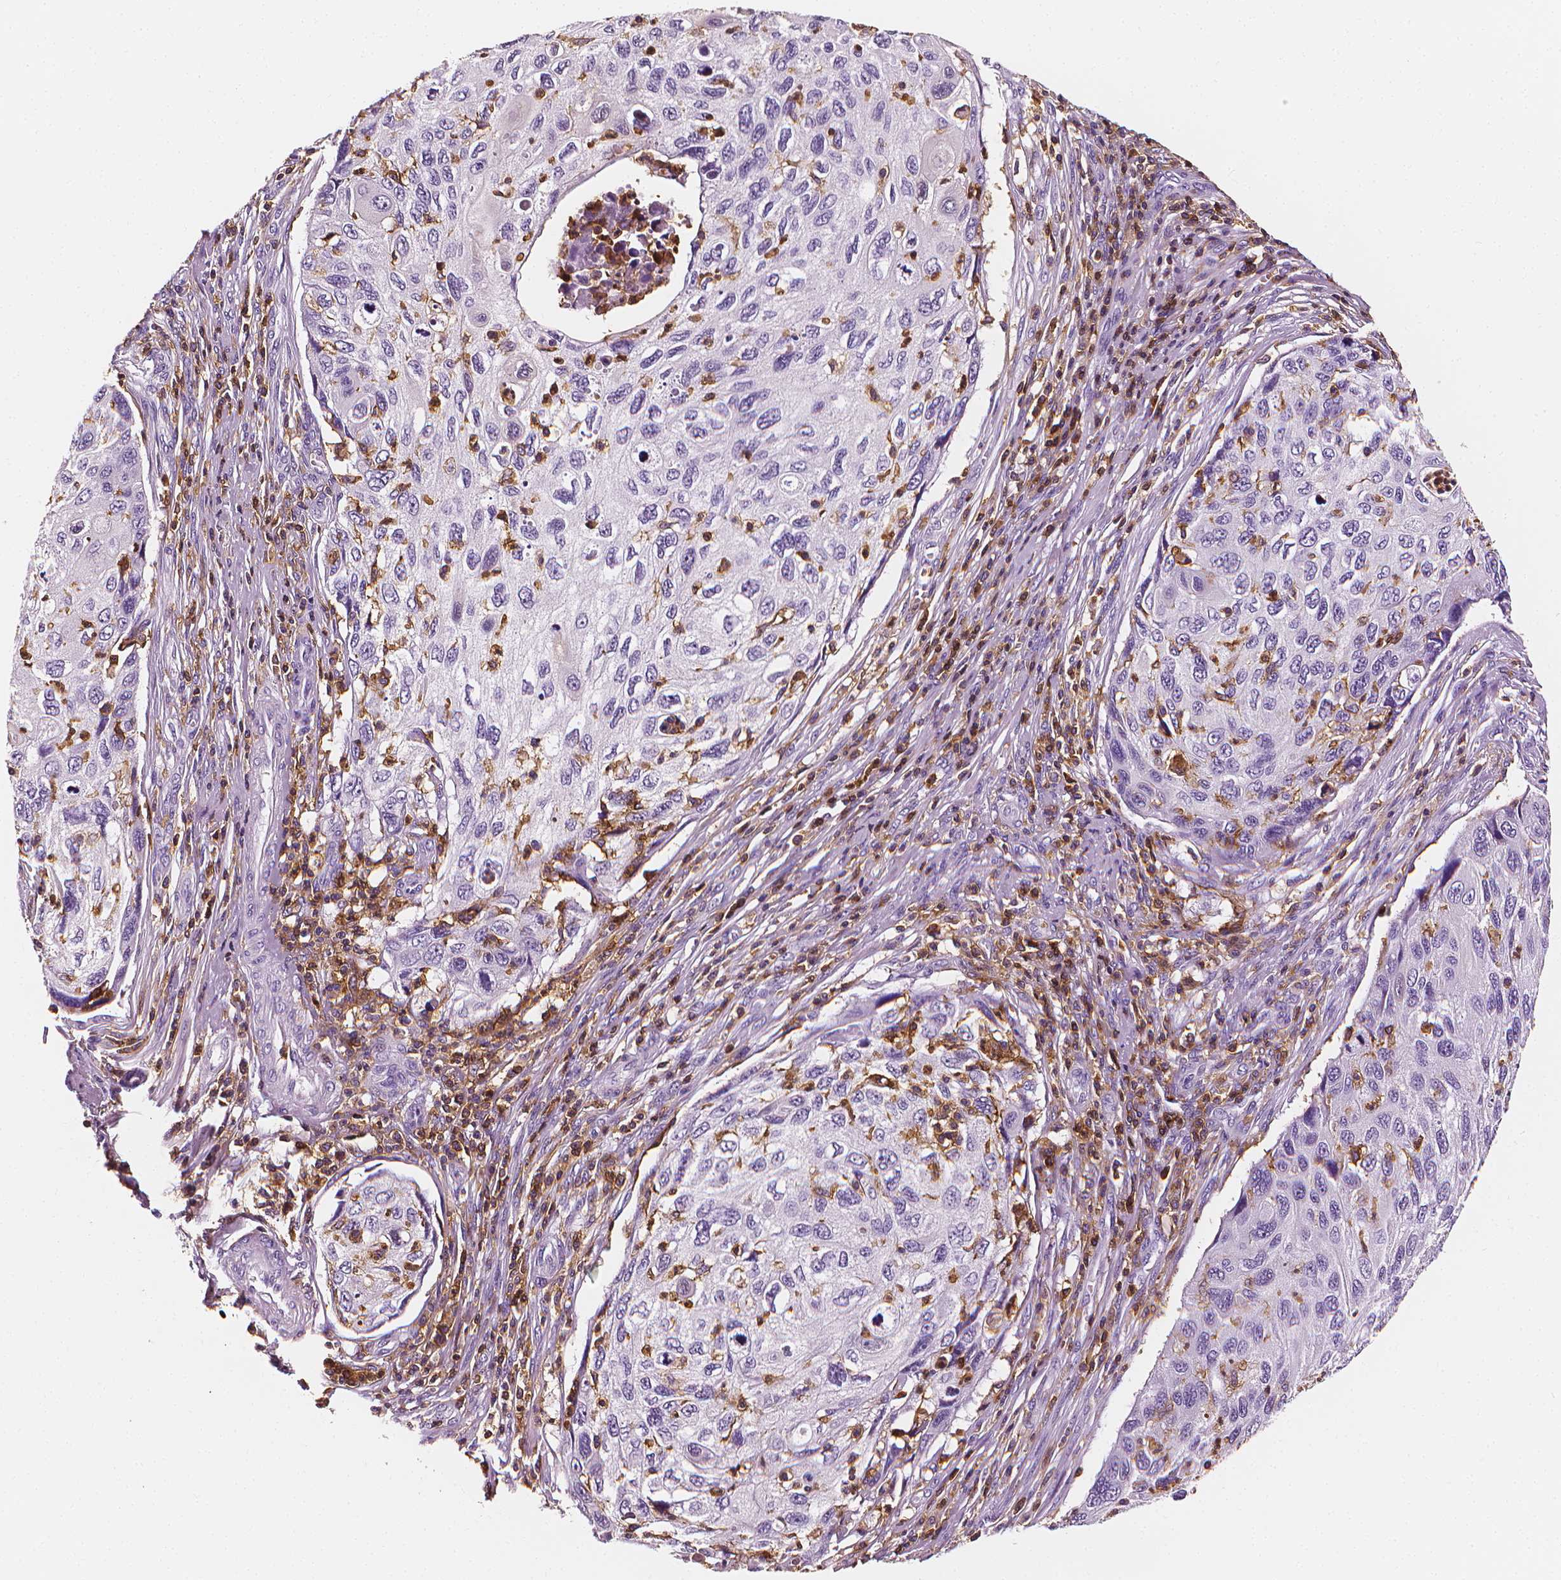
{"staining": {"intensity": "negative", "quantity": "none", "location": "none"}, "tissue": "cervical cancer", "cell_type": "Tumor cells", "image_type": "cancer", "snomed": [{"axis": "morphology", "description": "Squamous cell carcinoma, NOS"}, {"axis": "topography", "description": "Cervix"}], "caption": "An immunohistochemistry histopathology image of squamous cell carcinoma (cervical) is shown. There is no staining in tumor cells of squamous cell carcinoma (cervical).", "gene": "PTPRC", "patient": {"sex": "female", "age": 70}}